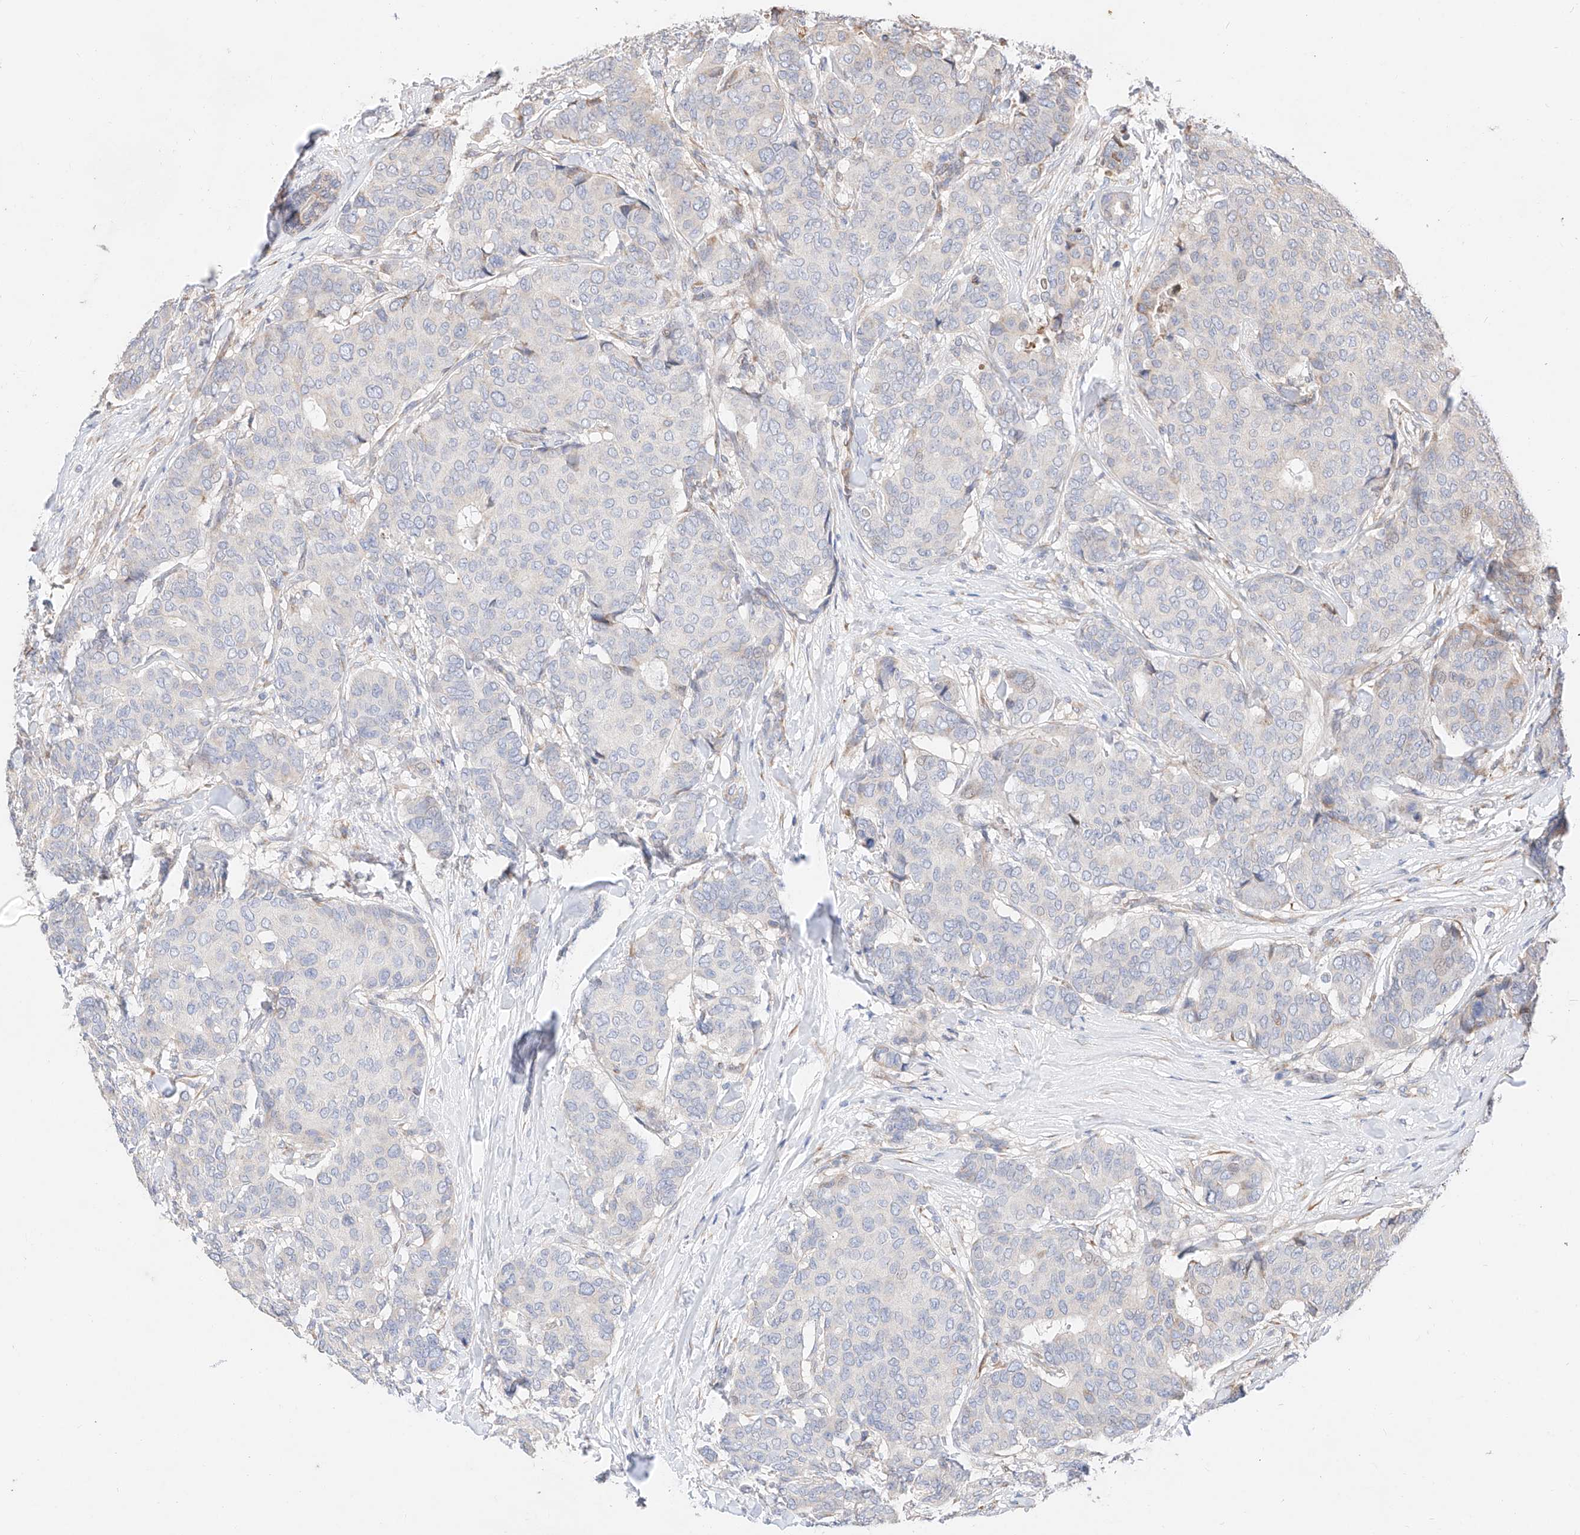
{"staining": {"intensity": "negative", "quantity": "none", "location": "none"}, "tissue": "breast cancer", "cell_type": "Tumor cells", "image_type": "cancer", "snomed": [{"axis": "morphology", "description": "Duct carcinoma"}, {"axis": "topography", "description": "Breast"}], "caption": "This is a photomicrograph of immunohistochemistry (IHC) staining of breast cancer (invasive ductal carcinoma), which shows no staining in tumor cells.", "gene": "ATP9B", "patient": {"sex": "female", "age": 75}}